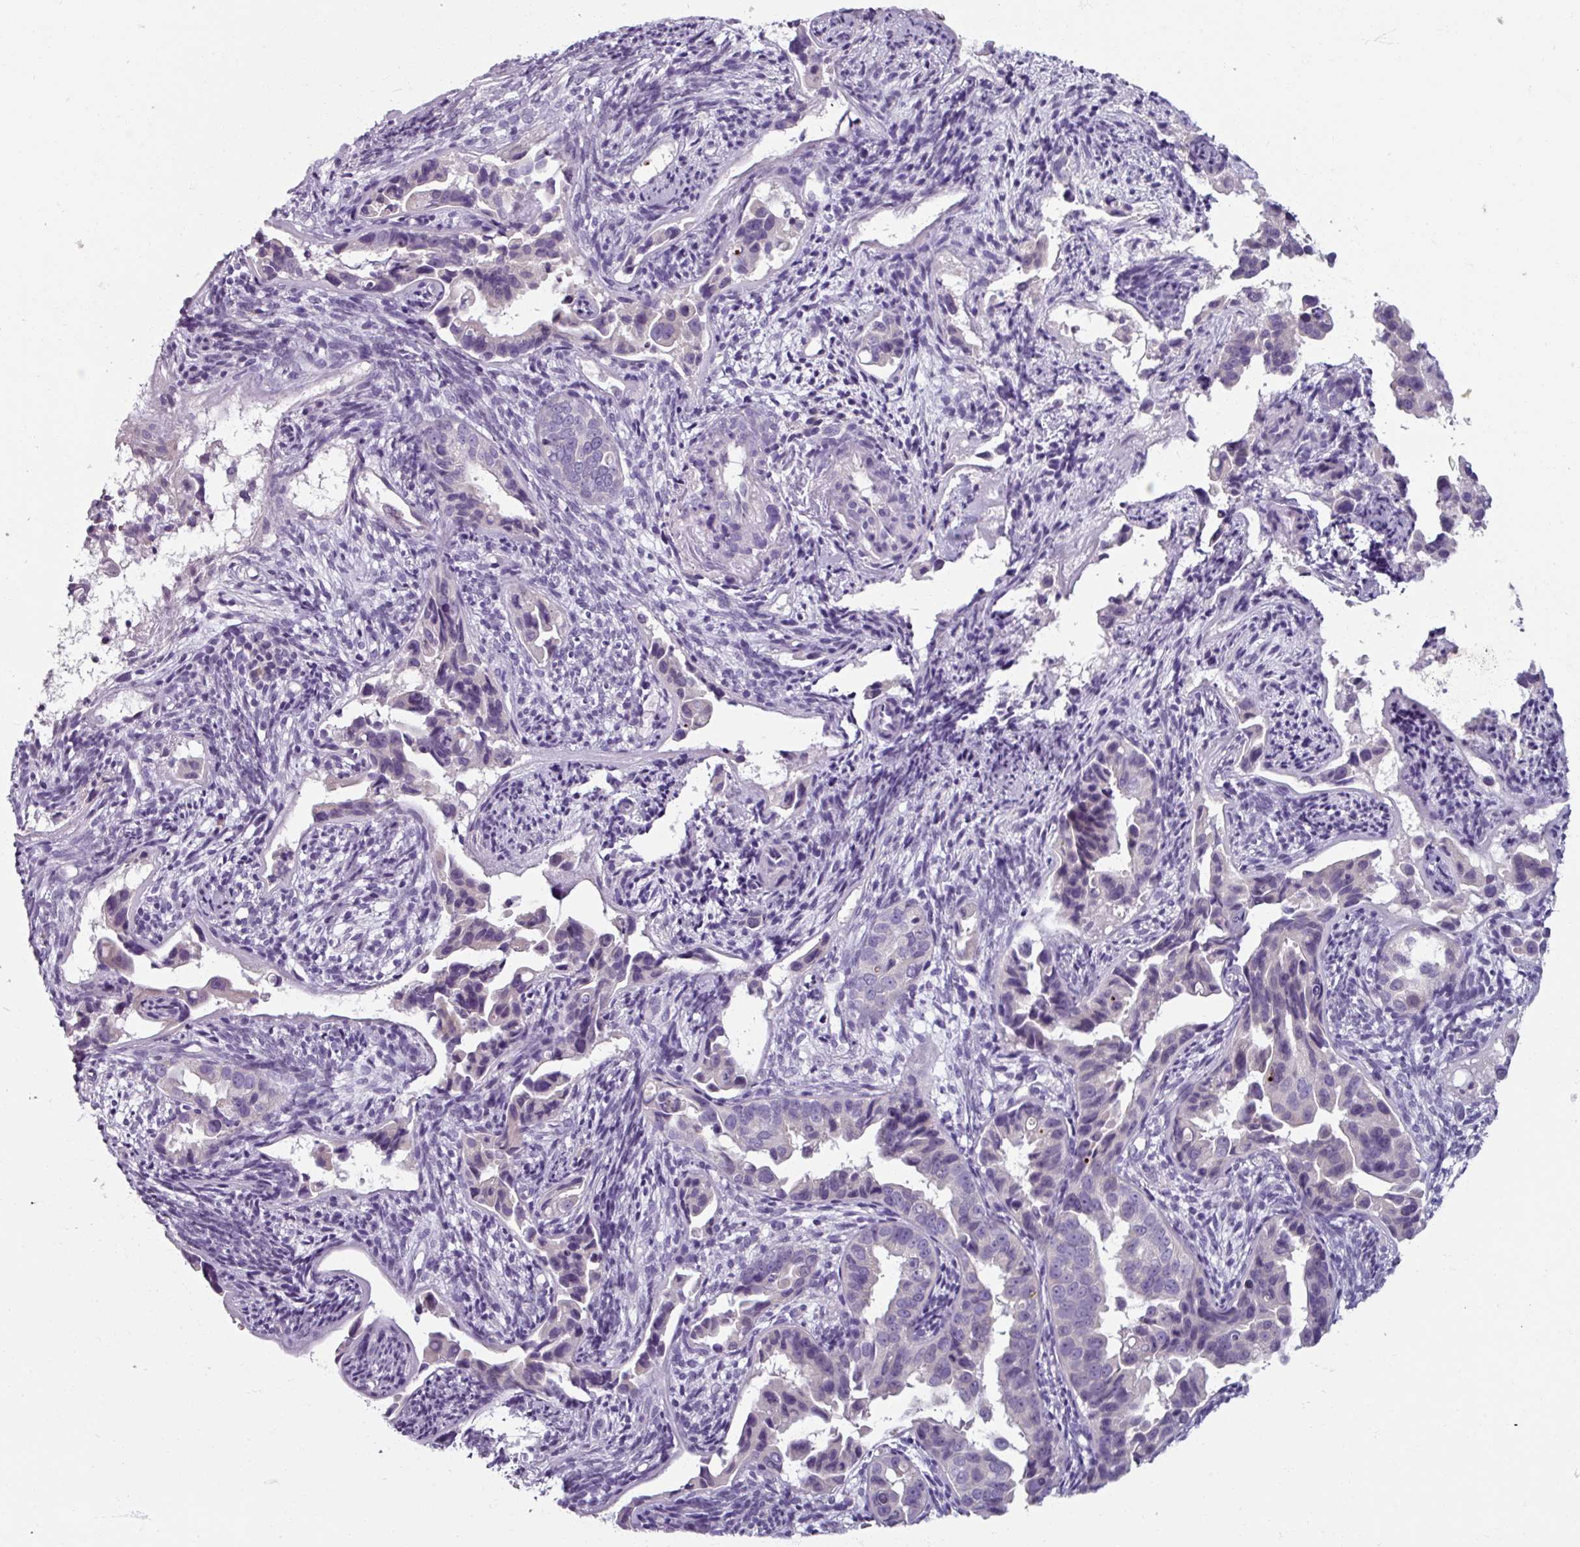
{"staining": {"intensity": "negative", "quantity": "none", "location": "none"}, "tissue": "endometrial cancer", "cell_type": "Tumor cells", "image_type": "cancer", "snomed": [{"axis": "morphology", "description": "Adenocarcinoma, NOS"}, {"axis": "topography", "description": "Endometrium"}], "caption": "Tumor cells show no significant staining in endometrial cancer.", "gene": "SMIM11", "patient": {"sex": "female", "age": 57}}